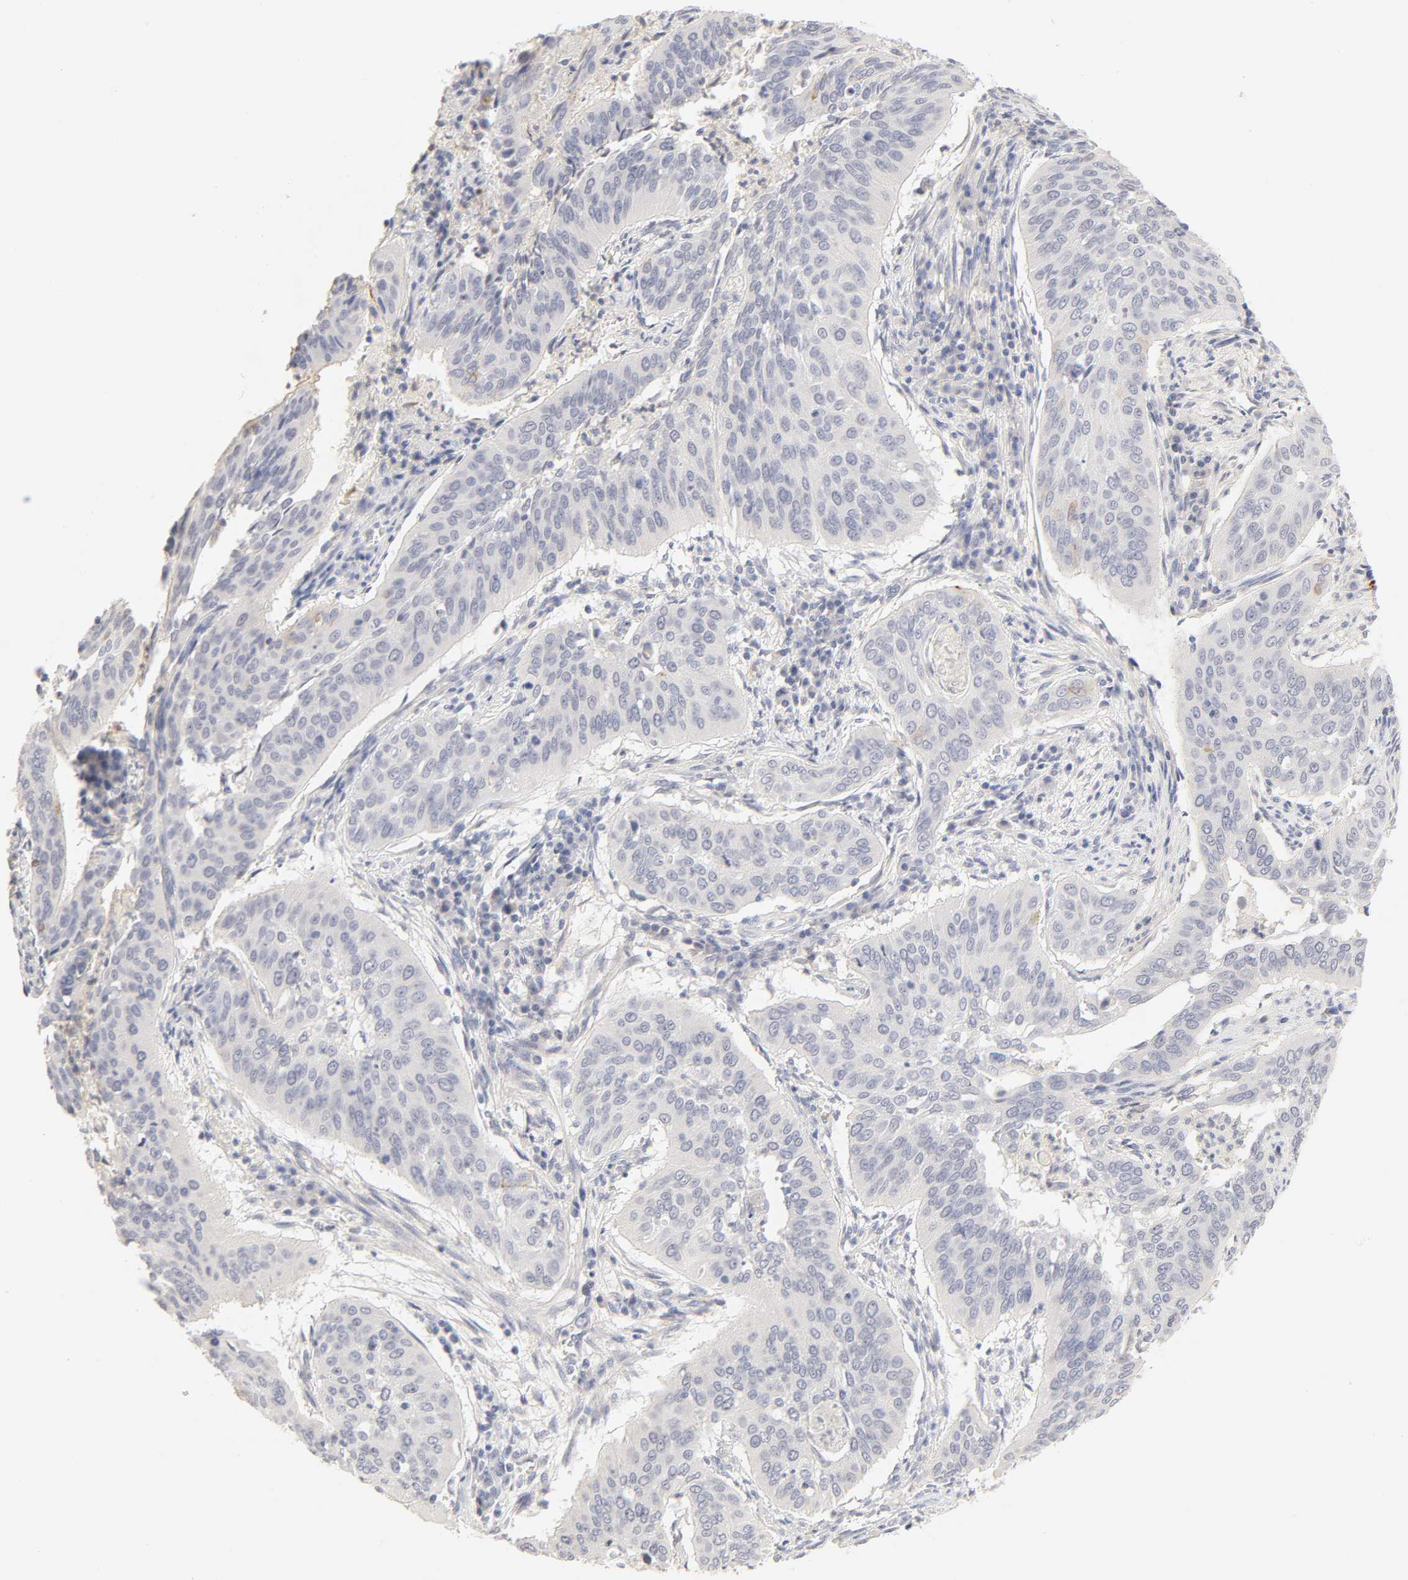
{"staining": {"intensity": "negative", "quantity": "none", "location": "none"}, "tissue": "cervical cancer", "cell_type": "Tumor cells", "image_type": "cancer", "snomed": [{"axis": "morphology", "description": "Squamous cell carcinoma, NOS"}, {"axis": "topography", "description": "Cervix"}], "caption": "An immunohistochemistry (IHC) histopathology image of cervical cancer is shown. There is no staining in tumor cells of cervical cancer.", "gene": "CYP4B1", "patient": {"sex": "female", "age": 39}}